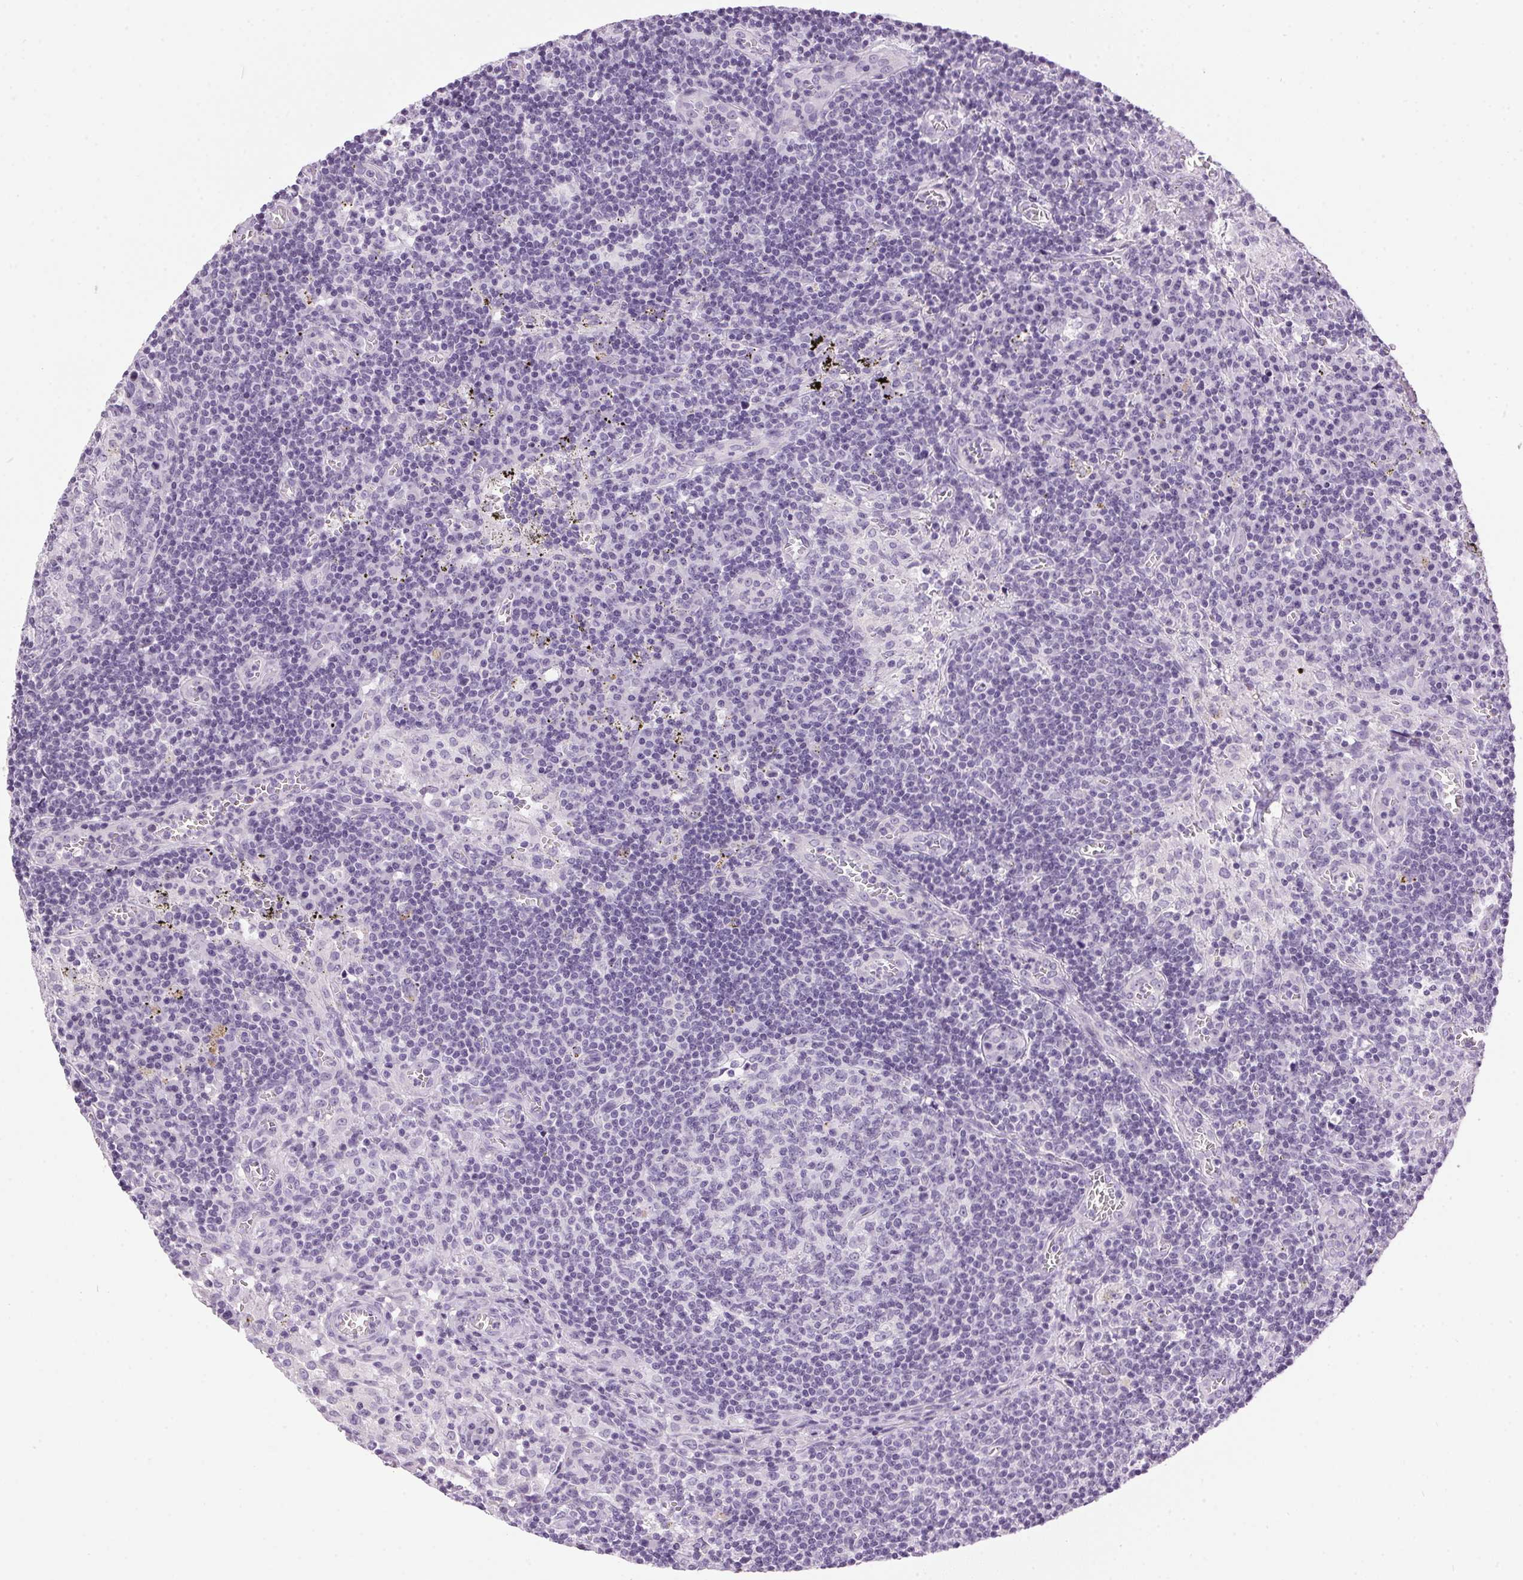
{"staining": {"intensity": "negative", "quantity": "none", "location": "none"}, "tissue": "lymph node", "cell_type": "Germinal center cells", "image_type": "normal", "snomed": [{"axis": "morphology", "description": "Normal tissue, NOS"}, {"axis": "topography", "description": "Lymph node"}], "caption": "The image shows no staining of germinal center cells in unremarkable lymph node.", "gene": "SP7", "patient": {"sex": "male", "age": 62}}